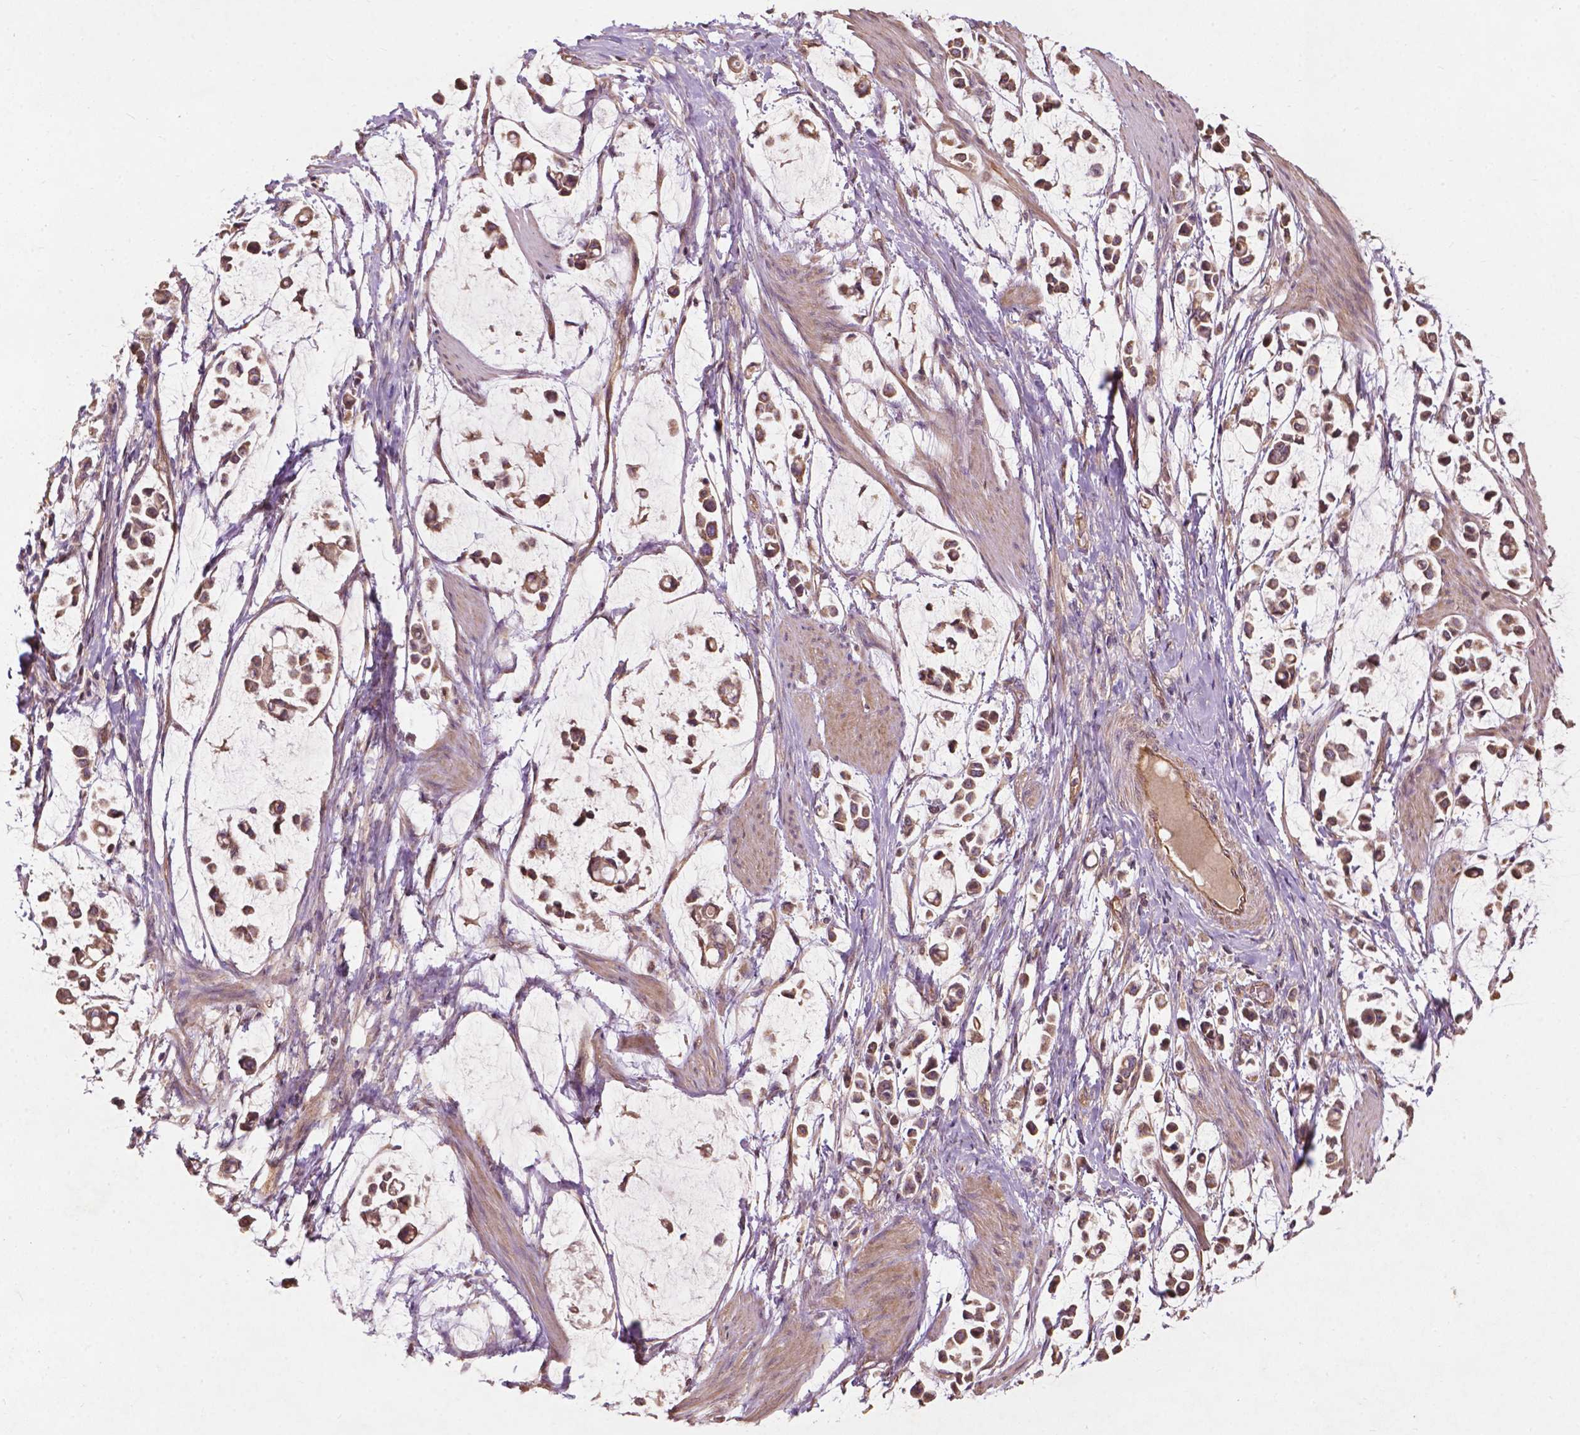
{"staining": {"intensity": "weak", "quantity": ">75%", "location": "cytoplasmic/membranous"}, "tissue": "stomach cancer", "cell_type": "Tumor cells", "image_type": "cancer", "snomed": [{"axis": "morphology", "description": "Adenocarcinoma, NOS"}, {"axis": "topography", "description": "Stomach"}], "caption": "Weak cytoplasmic/membranous positivity is present in about >75% of tumor cells in adenocarcinoma (stomach). (DAB IHC with brightfield microscopy, high magnification).", "gene": "CDC42BPA", "patient": {"sex": "male", "age": 82}}